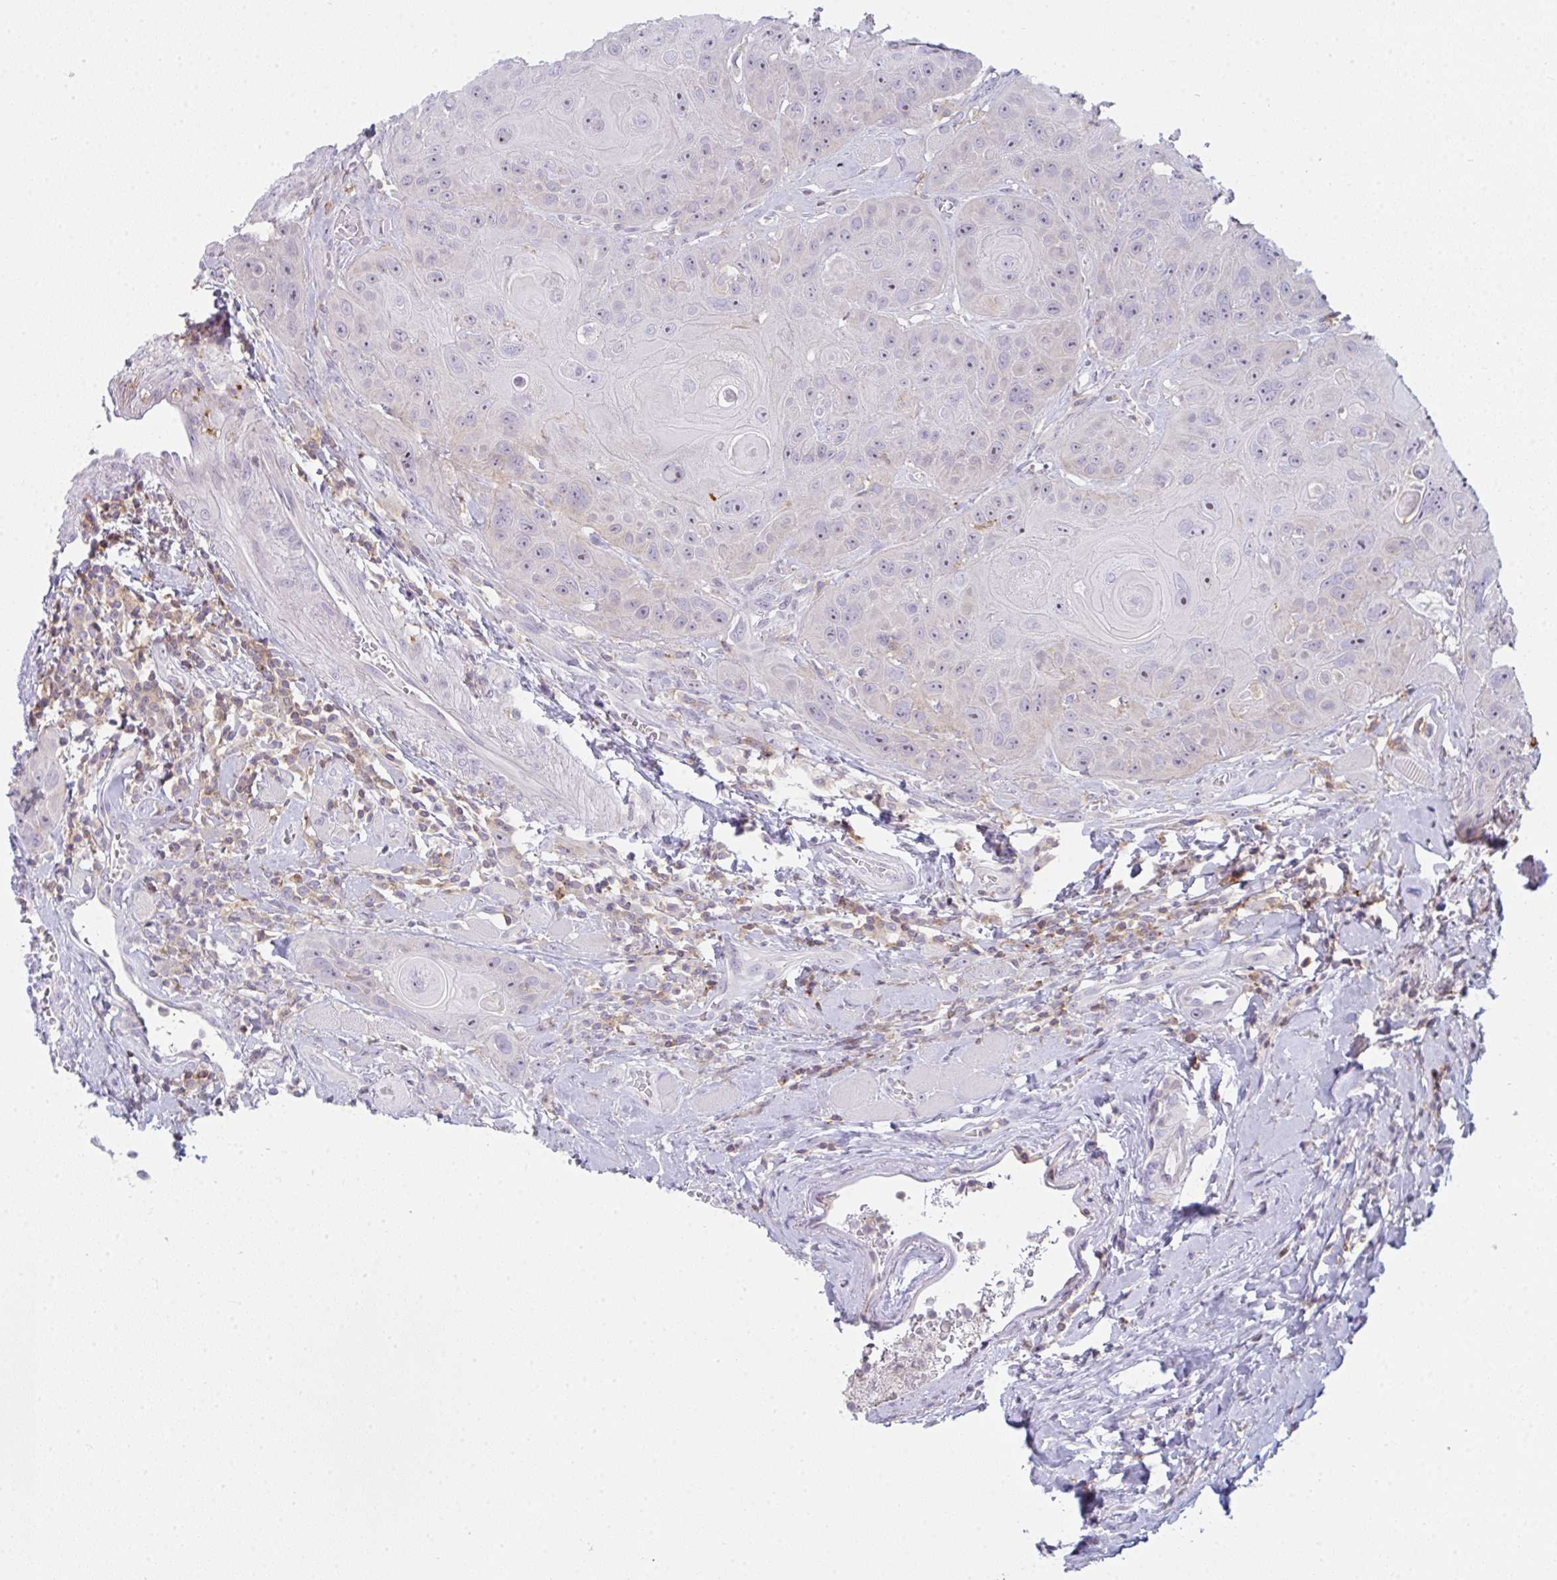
{"staining": {"intensity": "negative", "quantity": "none", "location": "none"}, "tissue": "head and neck cancer", "cell_type": "Tumor cells", "image_type": "cancer", "snomed": [{"axis": "morphology", "description": "Squamous cell carcinoma, NOS"}, {"axis": "topography", "description": "Head-Neck"}], "caption": "This histopathology image is of squamous cell carcinoma (head and neck) stained with immunohistochemistry (IHC) to label a protein in brown with the nuclei are counter-stained blue. There is no expression in tumor cells.", "gene": "CD80", "patient": {"sex": "female", "age": 59}}